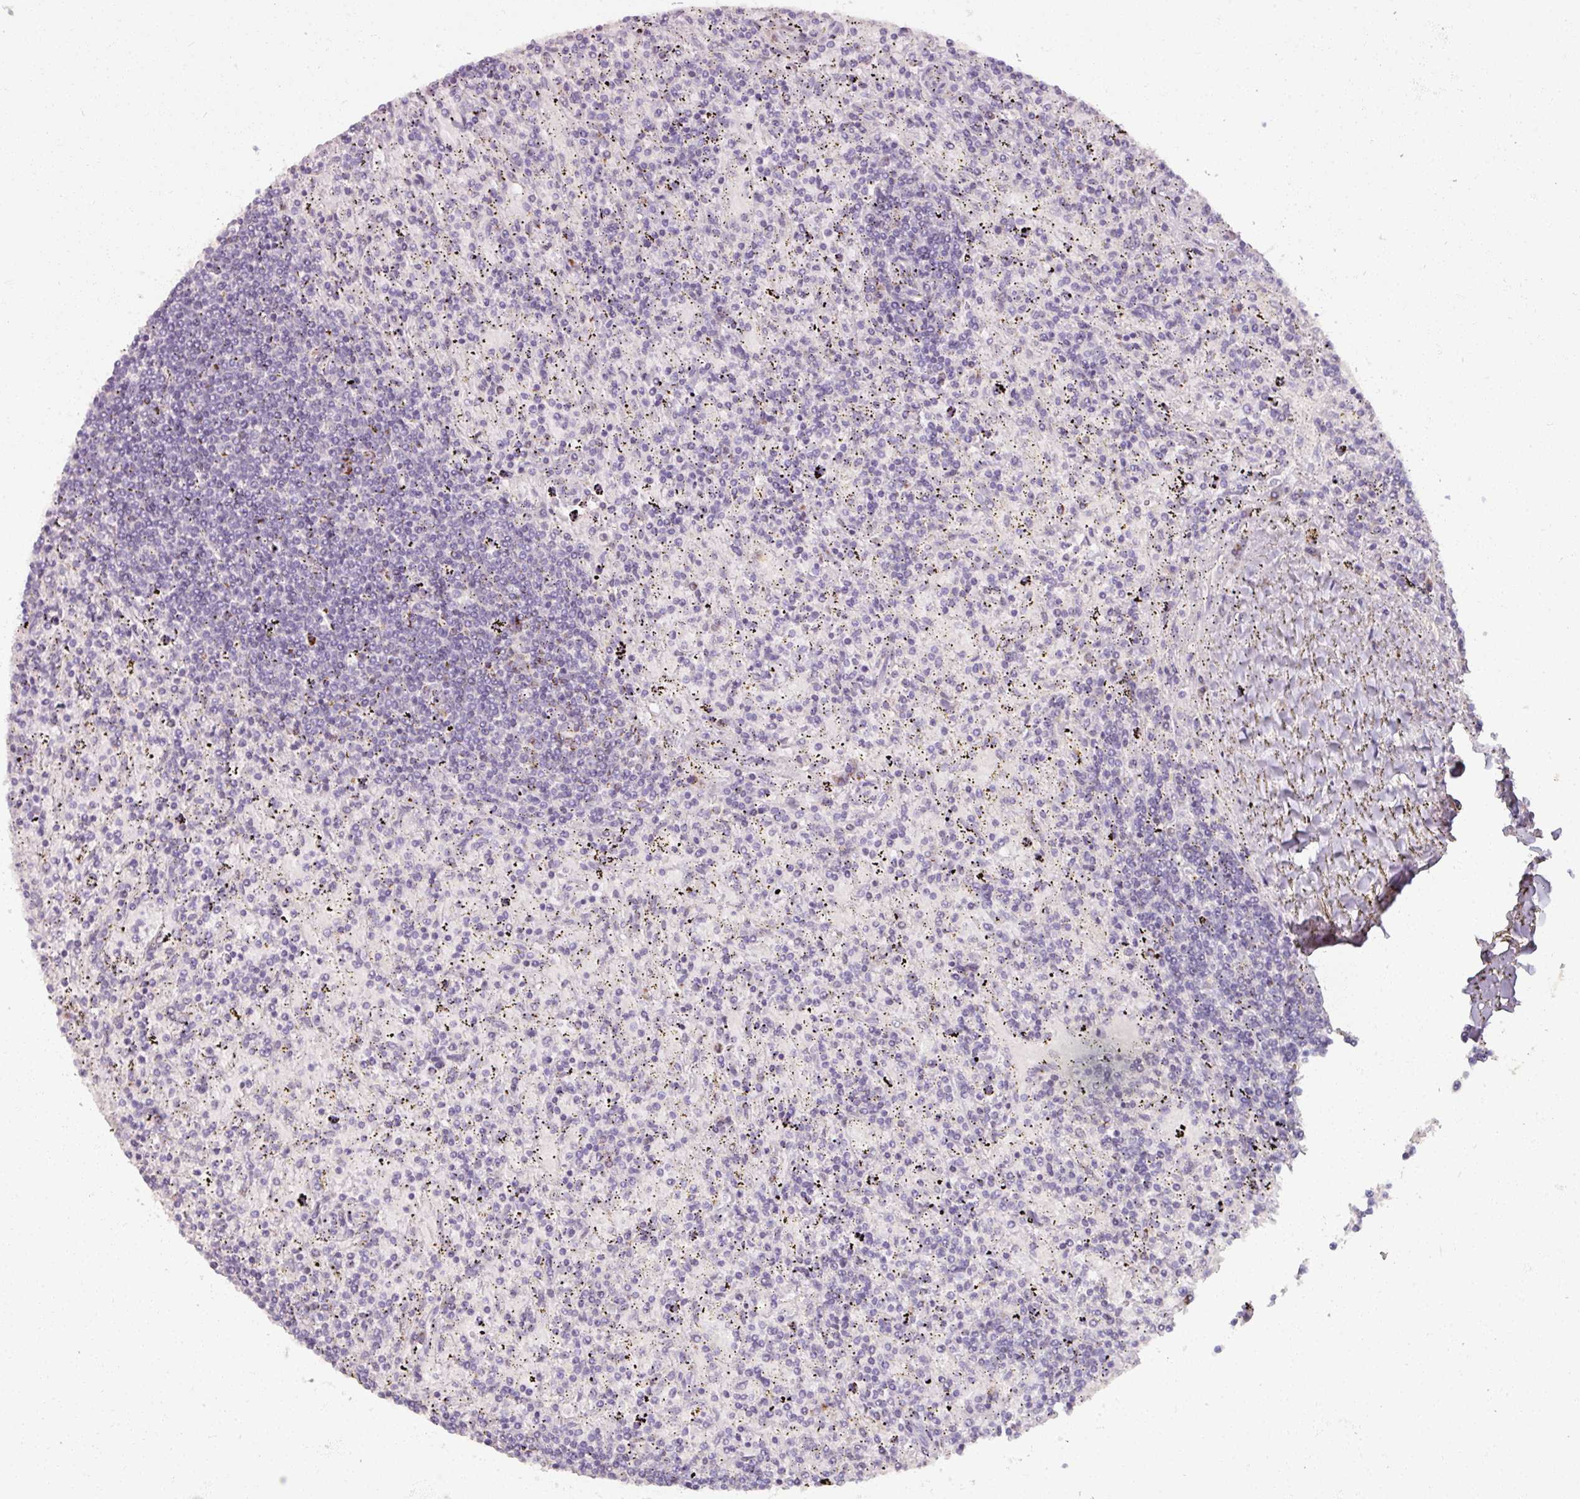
{"staining": {"intensity": "negative", "quantity": "none", "location": "none"}, "tissue": "lymphoma", "cell_type": "Tumor cells", "image_type": "cancer", "snomed": [{"axis": "morphology", "description": "Malignant lymphoma, non-Hodgkin's type, Low grade"}, {"axis": "topography", "description": "Spleen"}], "caption": "Protein analysis of lymphoma demonstrates no significant staining in tumor cells.", "gene": "PNMA6A", "patient": {"sex": "male", "age": 76}}